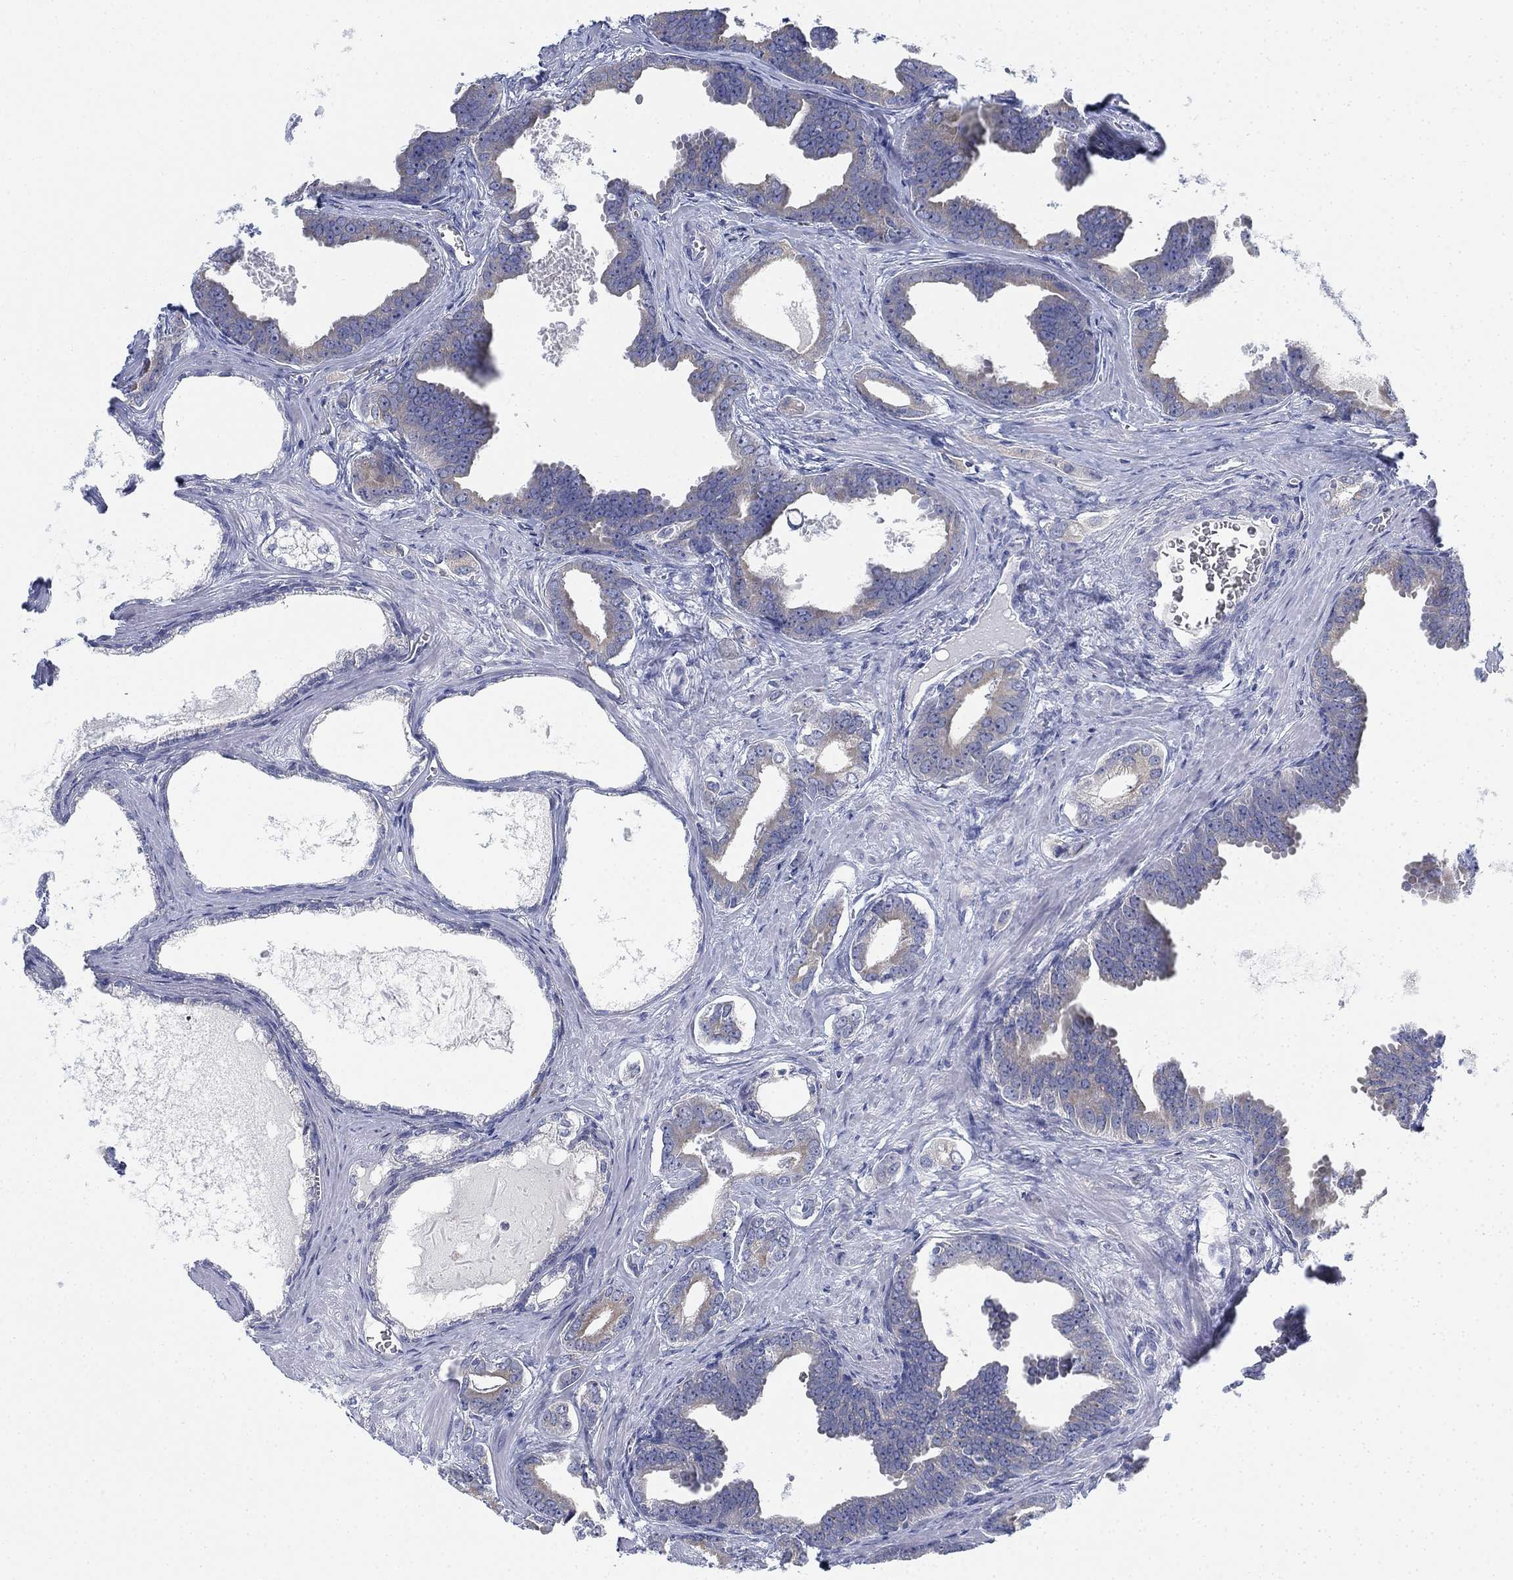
{"staining": {"intensity": "weak", "quantity": "25%-75%", "location": "cytoplasmic/membranous"}, "tissue": "prostate cancer", "cell_type": "Tumor cells", "image_type": "cancer", "snomed": [{"axis": "morphology", "description": "Adenocarcinoma, NOS"}, {"axis": "topography", "description": "Prostate"}], "caption": "A brown stain highlights weak cytoplasmic/membranous staining of a protein in adenocarcinoma (prostate) tumor cells.", "gene": "GCNA", "patient": {"sex": "male", "age": 66}}